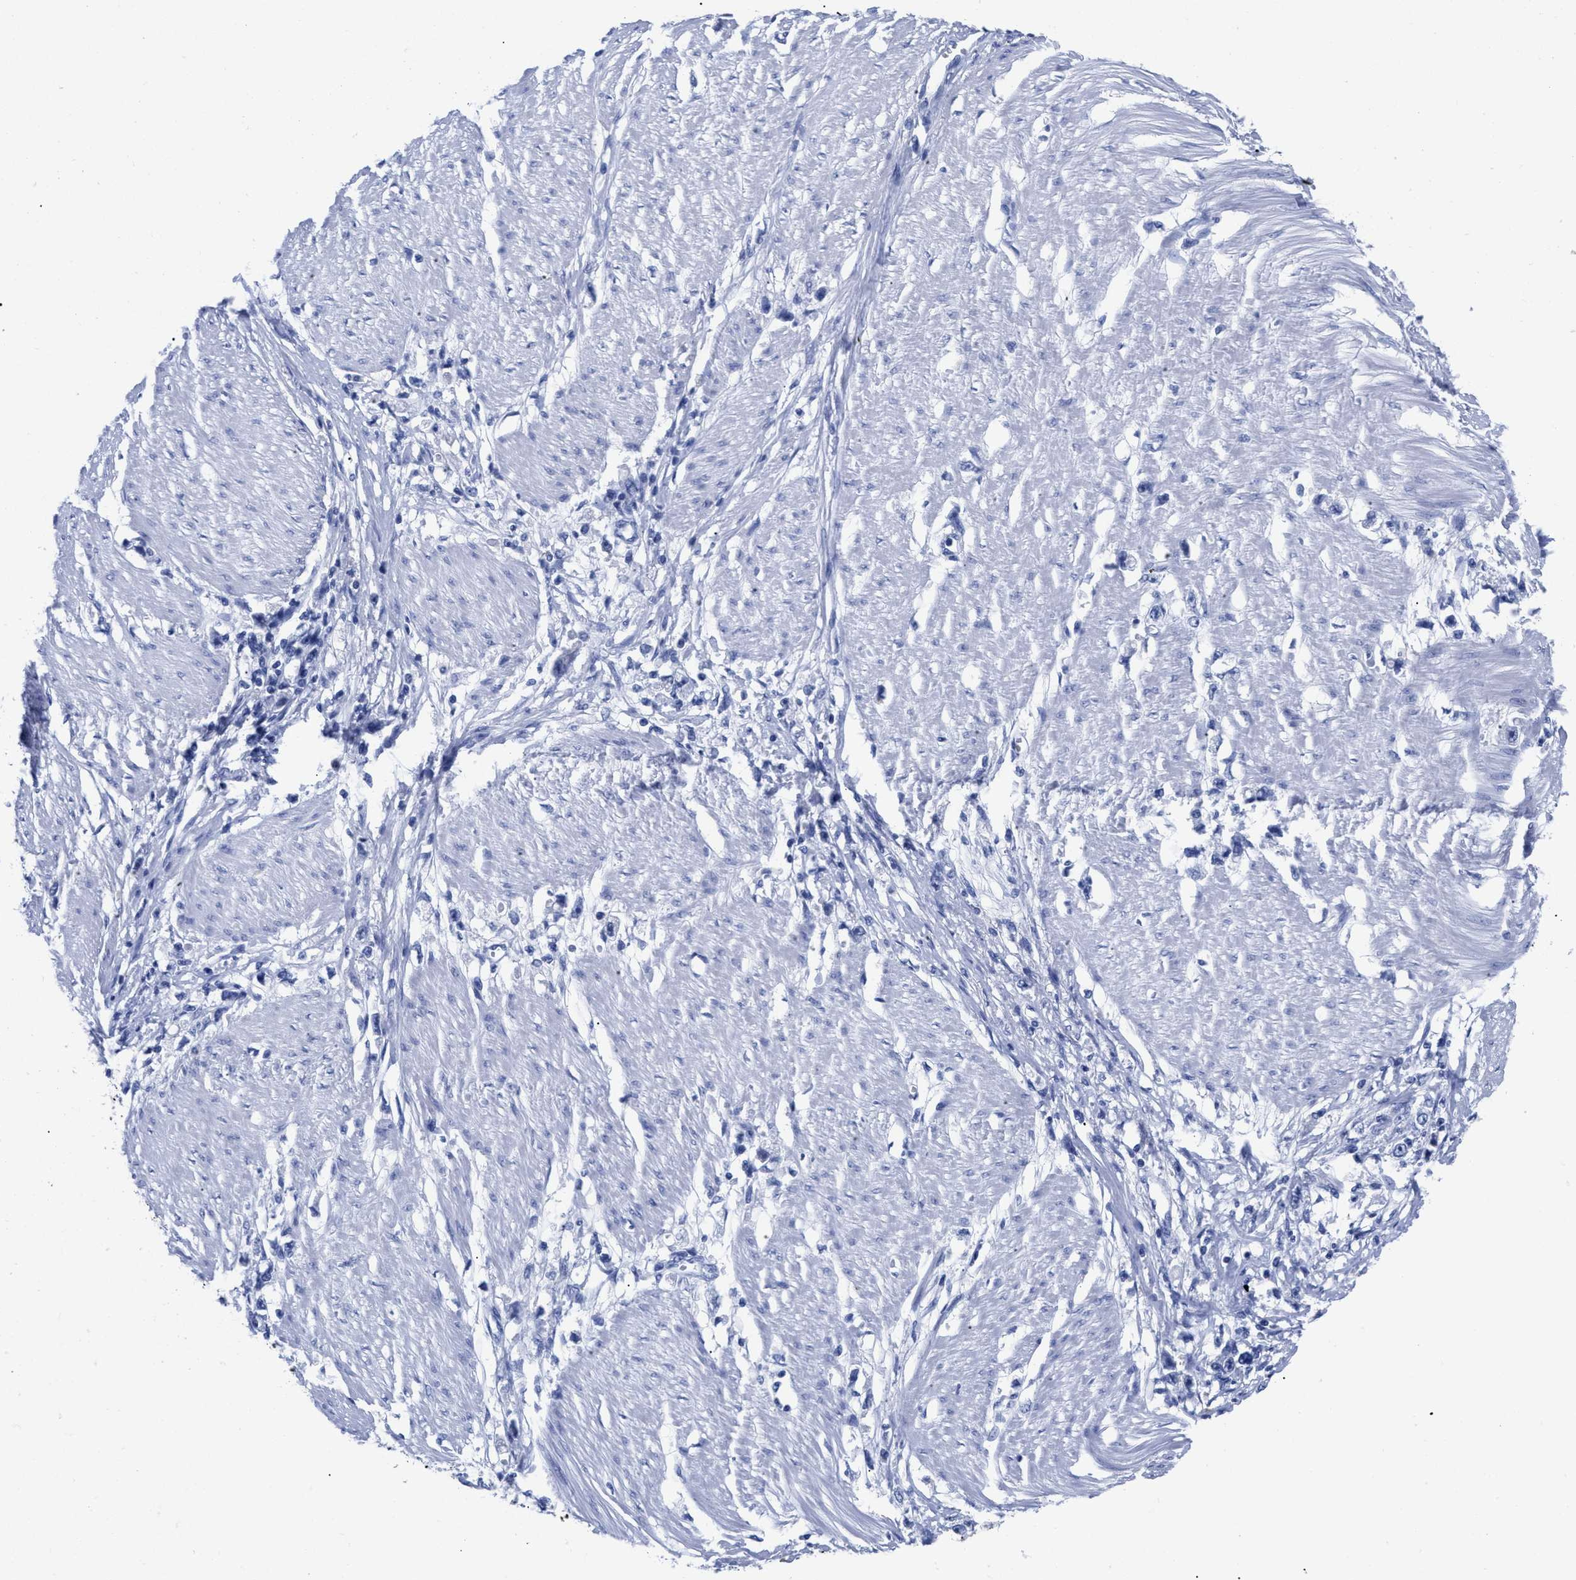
{"staining": {"intensity": "negative", "quantity": "none", "location": "none"}, "tissue": "stomach cancer", "cell_type": "Tumor cells", "image_type": "cancer", "snomed": [{"axis": "morphology", "description": "Adenocarcinoma, NOS"}, {"axis": "topography", "description": "Stomach"}], "caption": "Immunohistochemistry (IHC) micrograph of adenocarcinoma (stomach) stained for a protein (brown), which displays no positivity in tumor cells. (DAB immunohistochemistry (IHC) visualized using brightfield microscopy, high magnification).", "gene": "TREML1", "patient": {"sex": "female", "age": 59}}